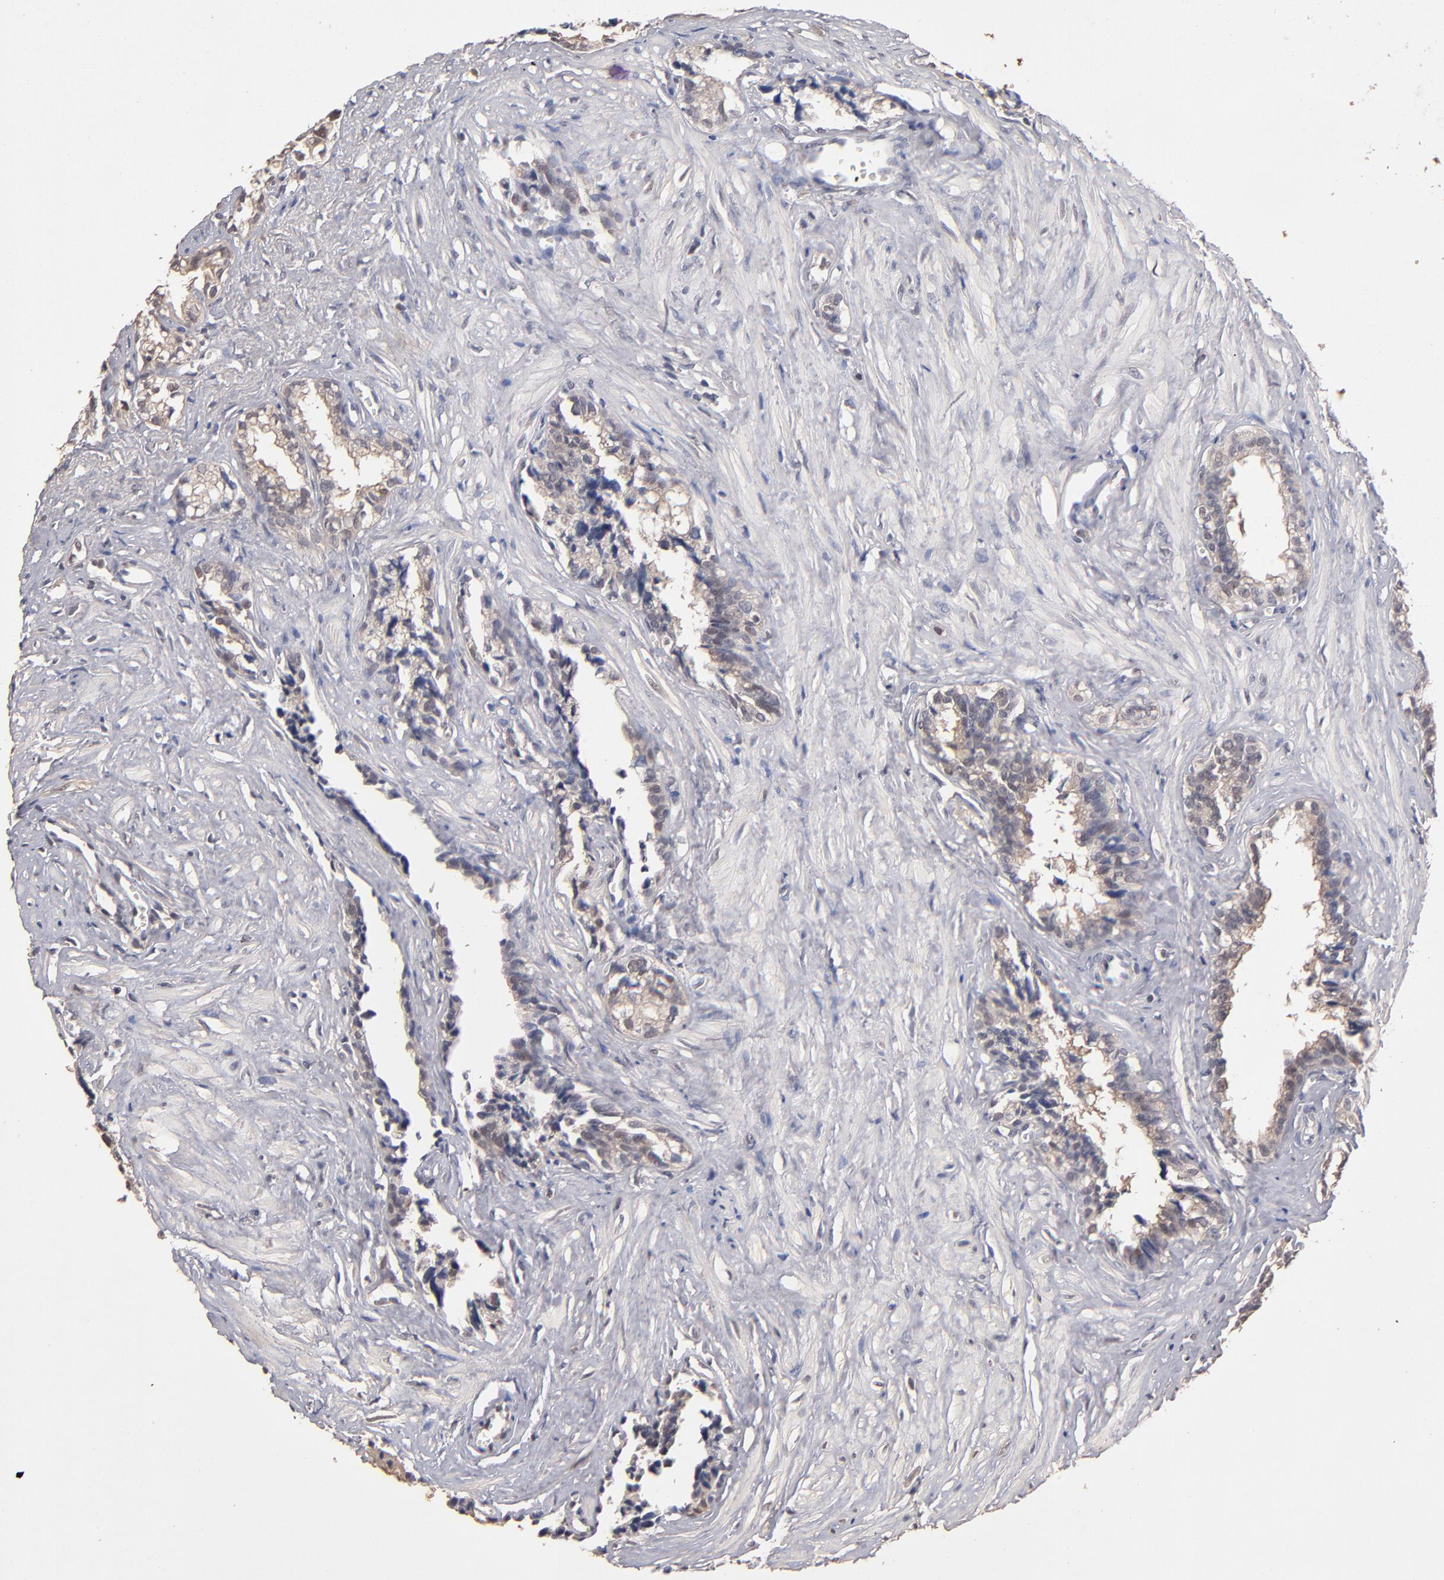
{"staining": {"intensity": "weak", "quantity": "25%-75%", "location": "cytoplasmic/membranous"}, "tissue": "seminal vesicle", "cell_type": "Glandular cells", "image_type": "normal", "snomed": [{"axis": "morphology", "description": "Normal tissue, NOS"}, {"axis": "topography", "description": "Seminal veicle"}], "caption": "DAB immunohistochemical staining of unremarkable human seminal vesicle demonstrates weak cytoplasmic/membranous protein expression in about 25%-75% of glandular cells.", "gene": "PSMD10", "patient": {"sex": "male", "age": 60}}